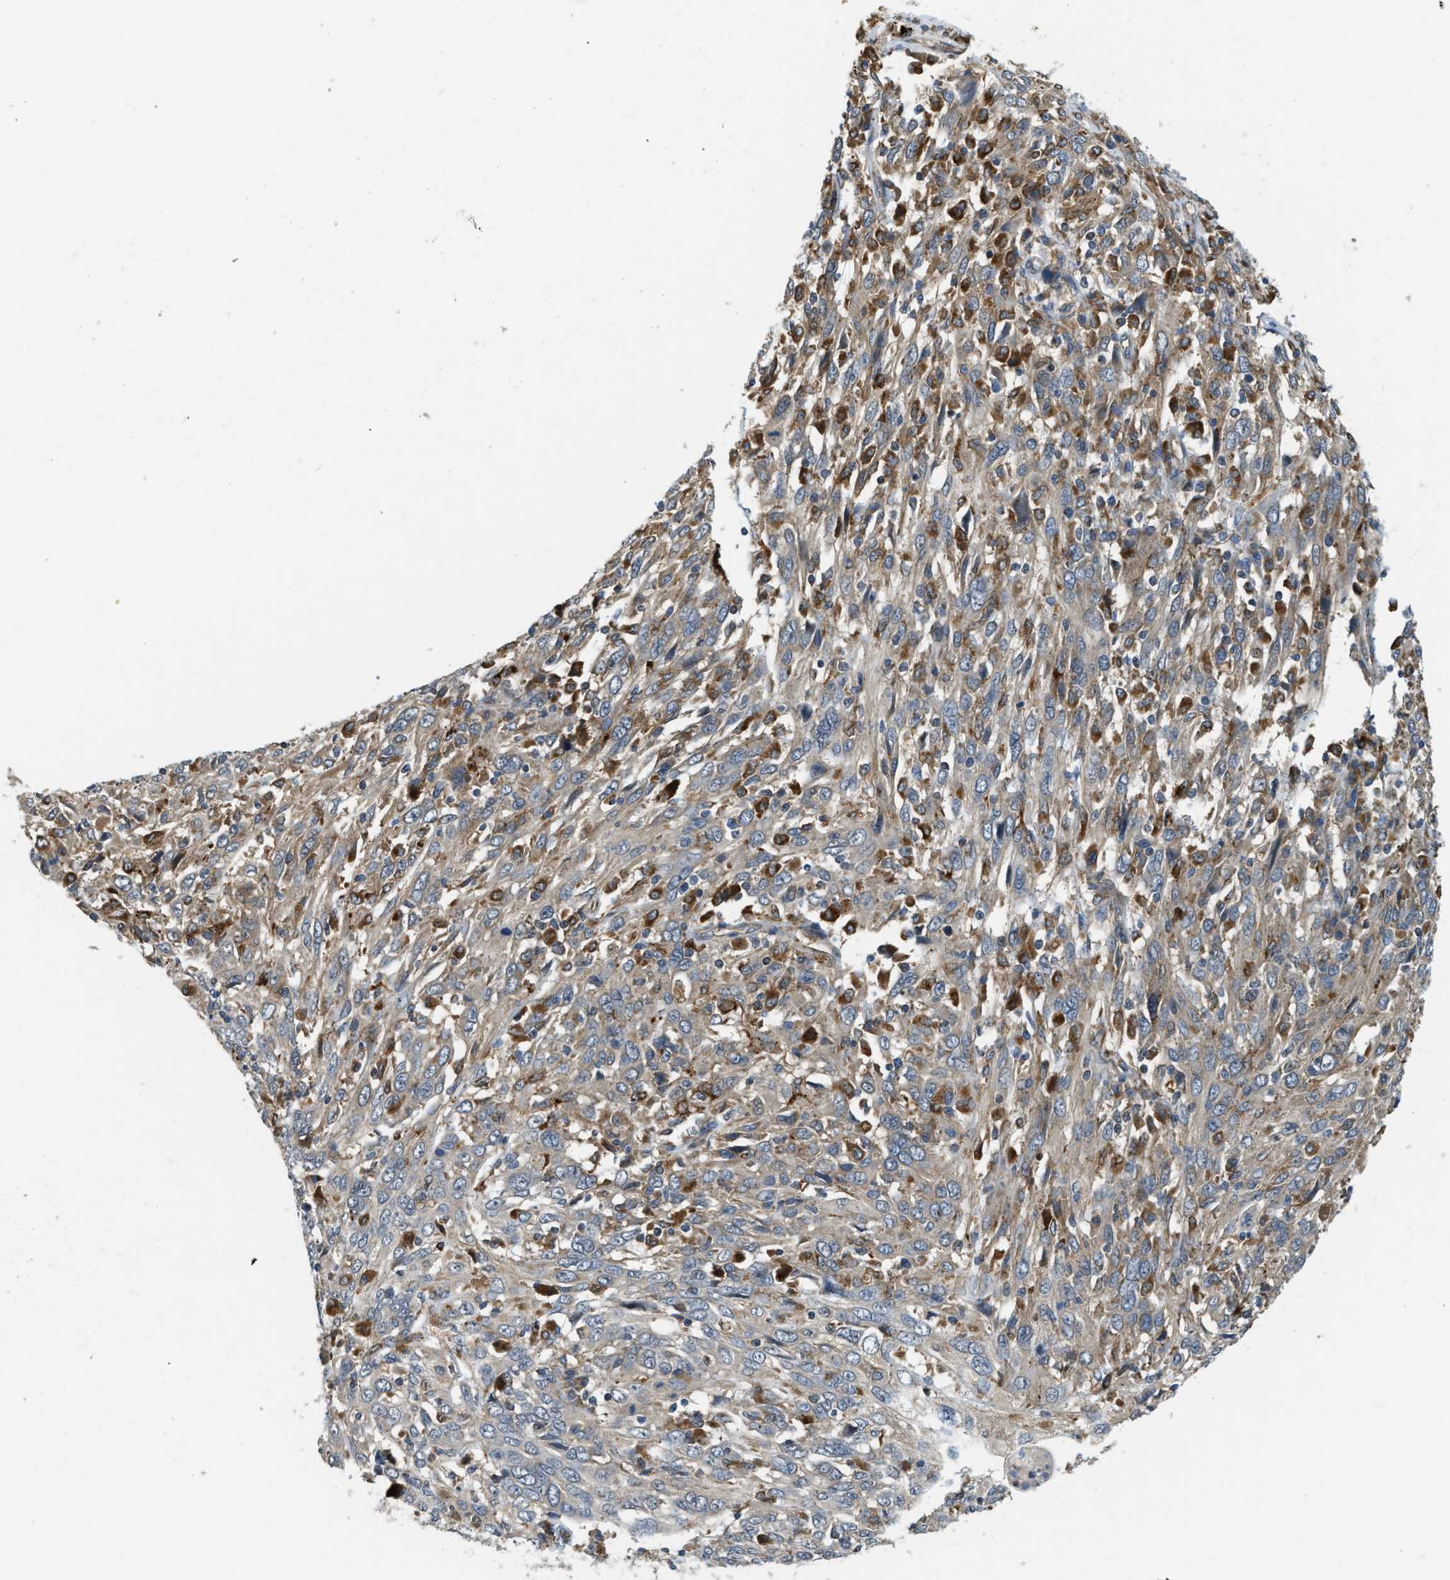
{"staining": {"intensity": "weak", "quantity": "<25%", "location": "cytoplasmic/membranous"}, "tissue": "cervical cancer", "cell_type": "Tumor cells", "image_type": "cancer", "snomed": [{"axis": "morphology", "description": "Squamous cell carcinoma, NOS"}, {"axis": "topography", "description": "Cervix"}], "caption": "Immunohistochemistry histopathology image of human cervical squamous cell carcinoma stained for a protein (brown), which displays no positivity in tumor cells.", "gene": "STARD3NL", "patient": {"sex": "female", "age": 46}}